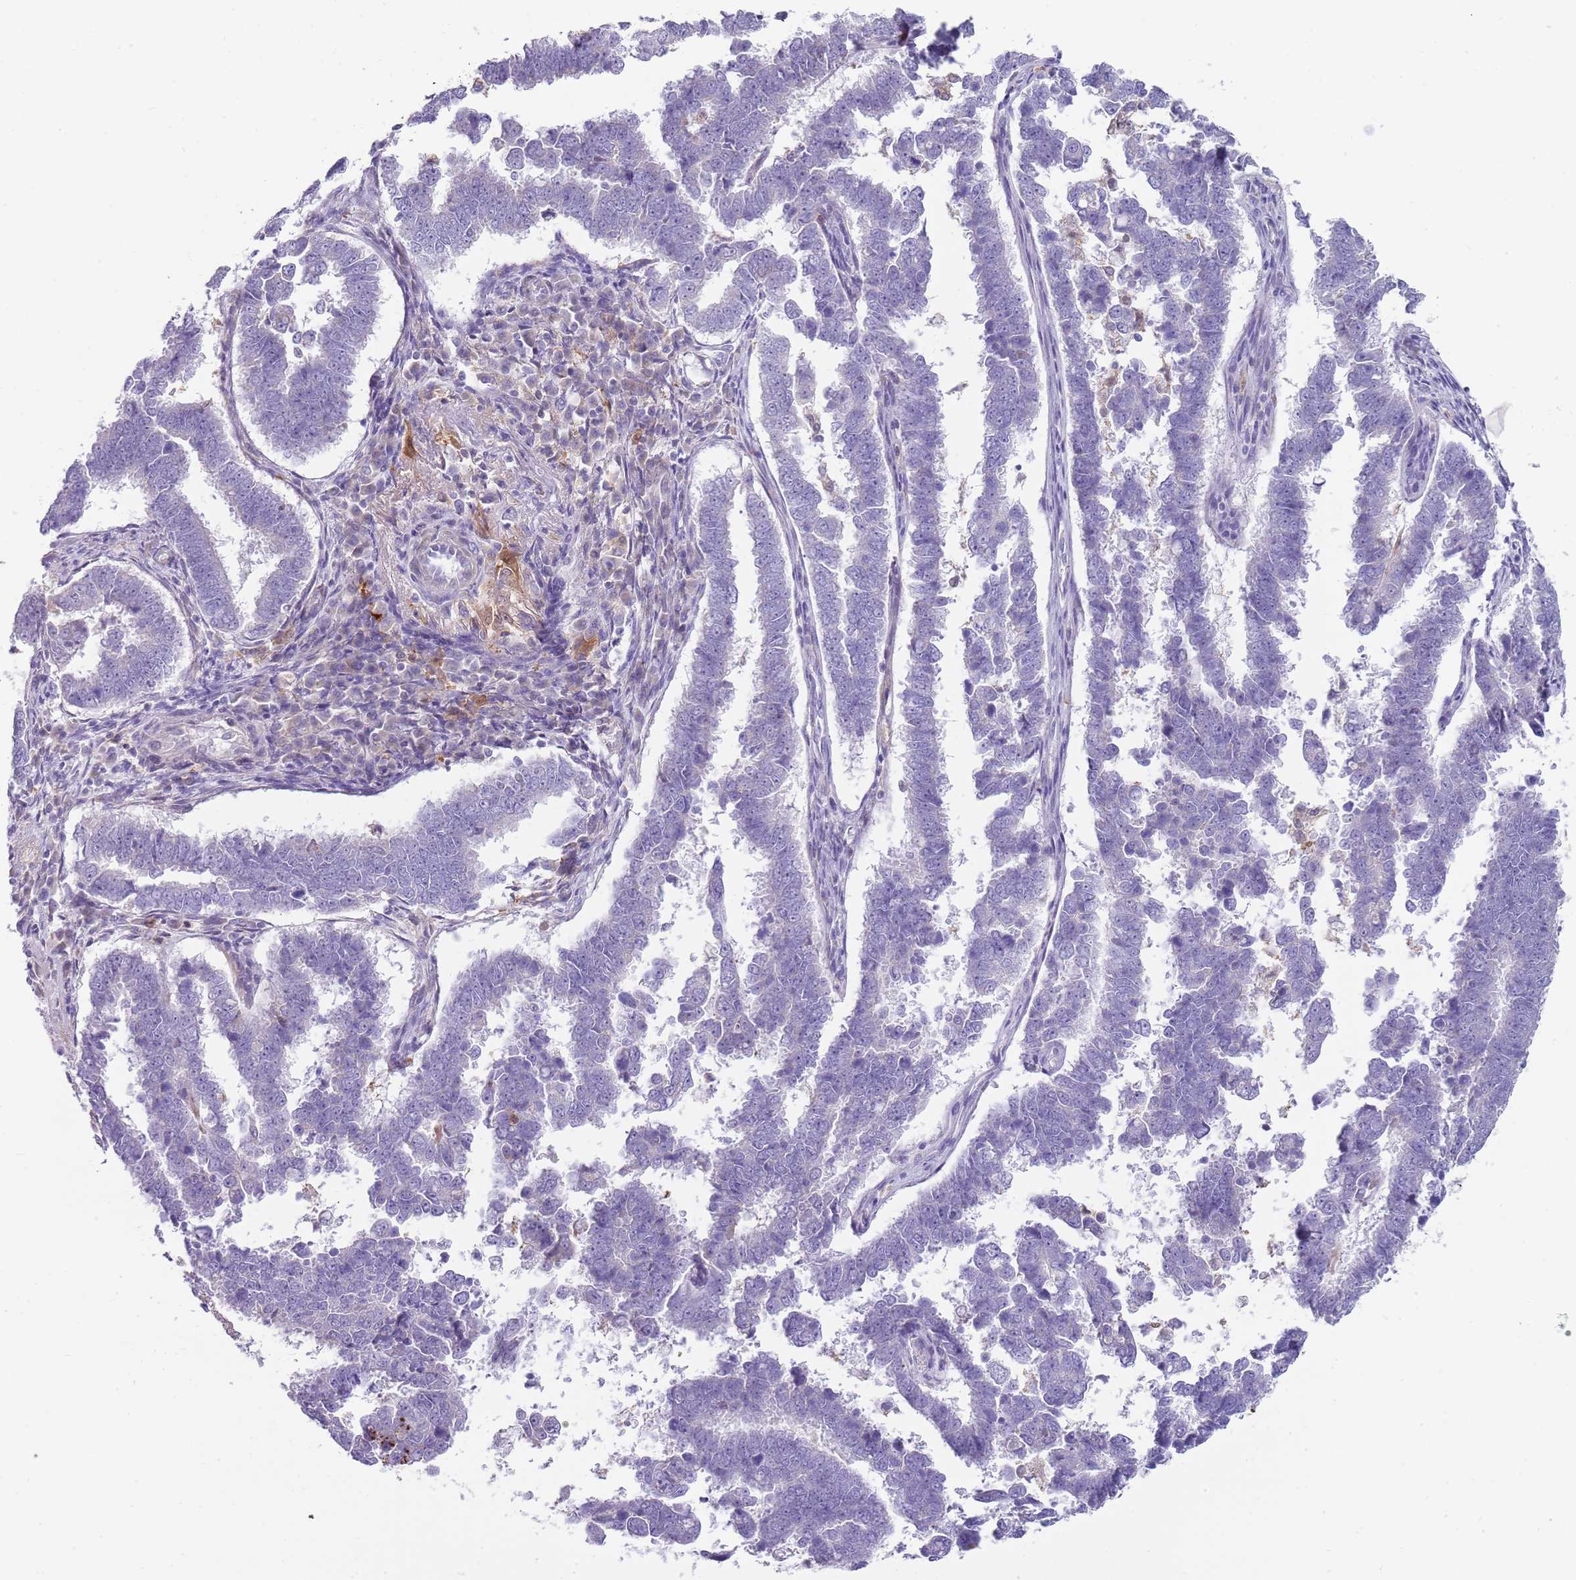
{"staining": {"intensity": "negative", "quantity": "none", "location": "none"}, "tissue": "endometrial cancer", "cell_type": "Tumor cells", "image_type": "cancer", "snomed": [{"axis": "morphology", "description": "Adenocarcinoma, NOS"}, {"axis": "topography", "description": "Endometrium"}], "caption": "The micrograph displays no significant expression in tumor cells of endometrial cancer (adenocarcinoma).", "gene": "DIPK1C", "patient": {"sex": "female", "age": 75}}